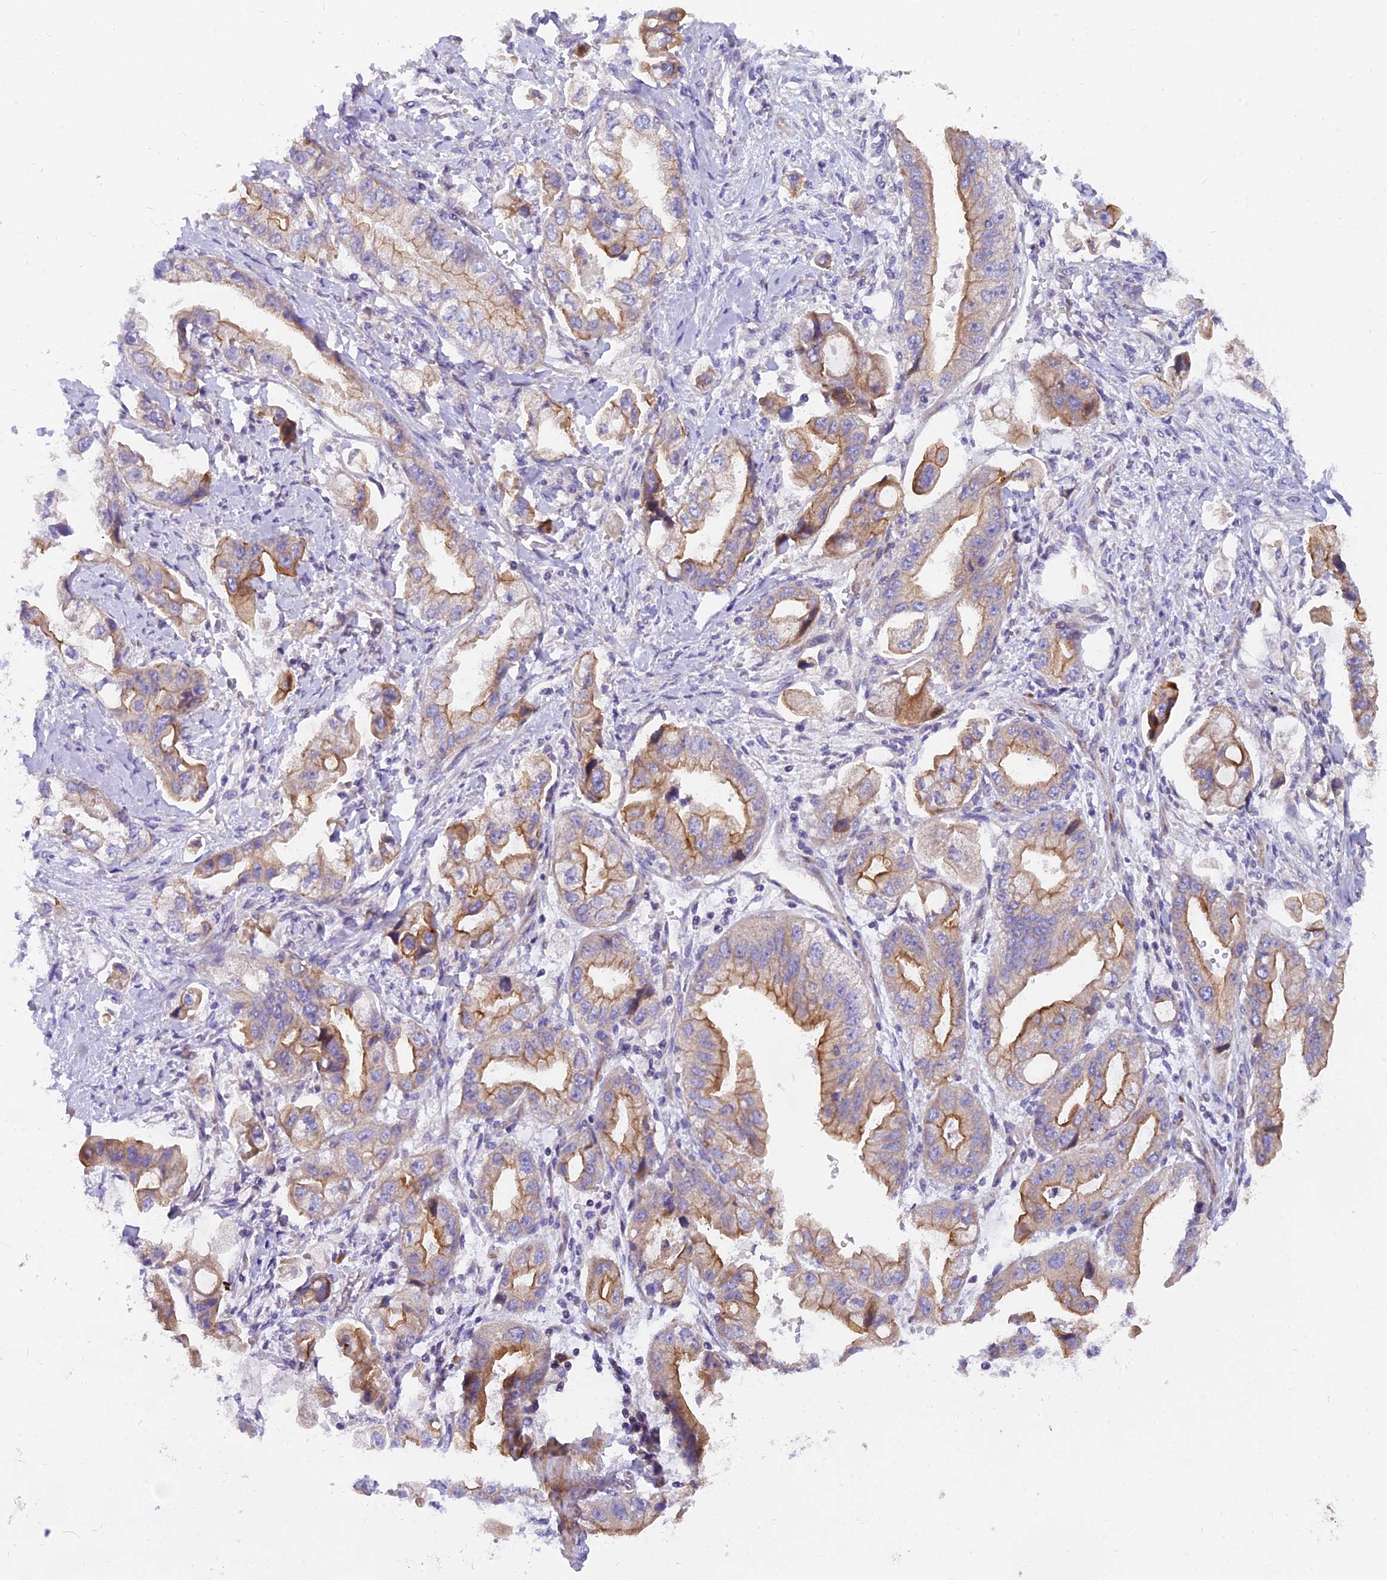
{"staining": {"intensity": "moderate", "quantity": ">75%", "location": "cytoplasmic/membranous"}, "tissue": "stomach cancer", "cell_type": "Tumor cells", "image_type": "cancer", "snomed": [{"axis": "morphology", "description": "Adenocarcinoma, NOS"}, {"axis": "topography", "description": "Stomach"}], "caption": "Human stomach cancer (adenocarcinoma) stained with a brown dye displays moderate cytoplasmic/membranous positive staining in about >75% of tumor cells.", "gene": "MVB12A", "patient": {"sex": "male", "age": 62}}